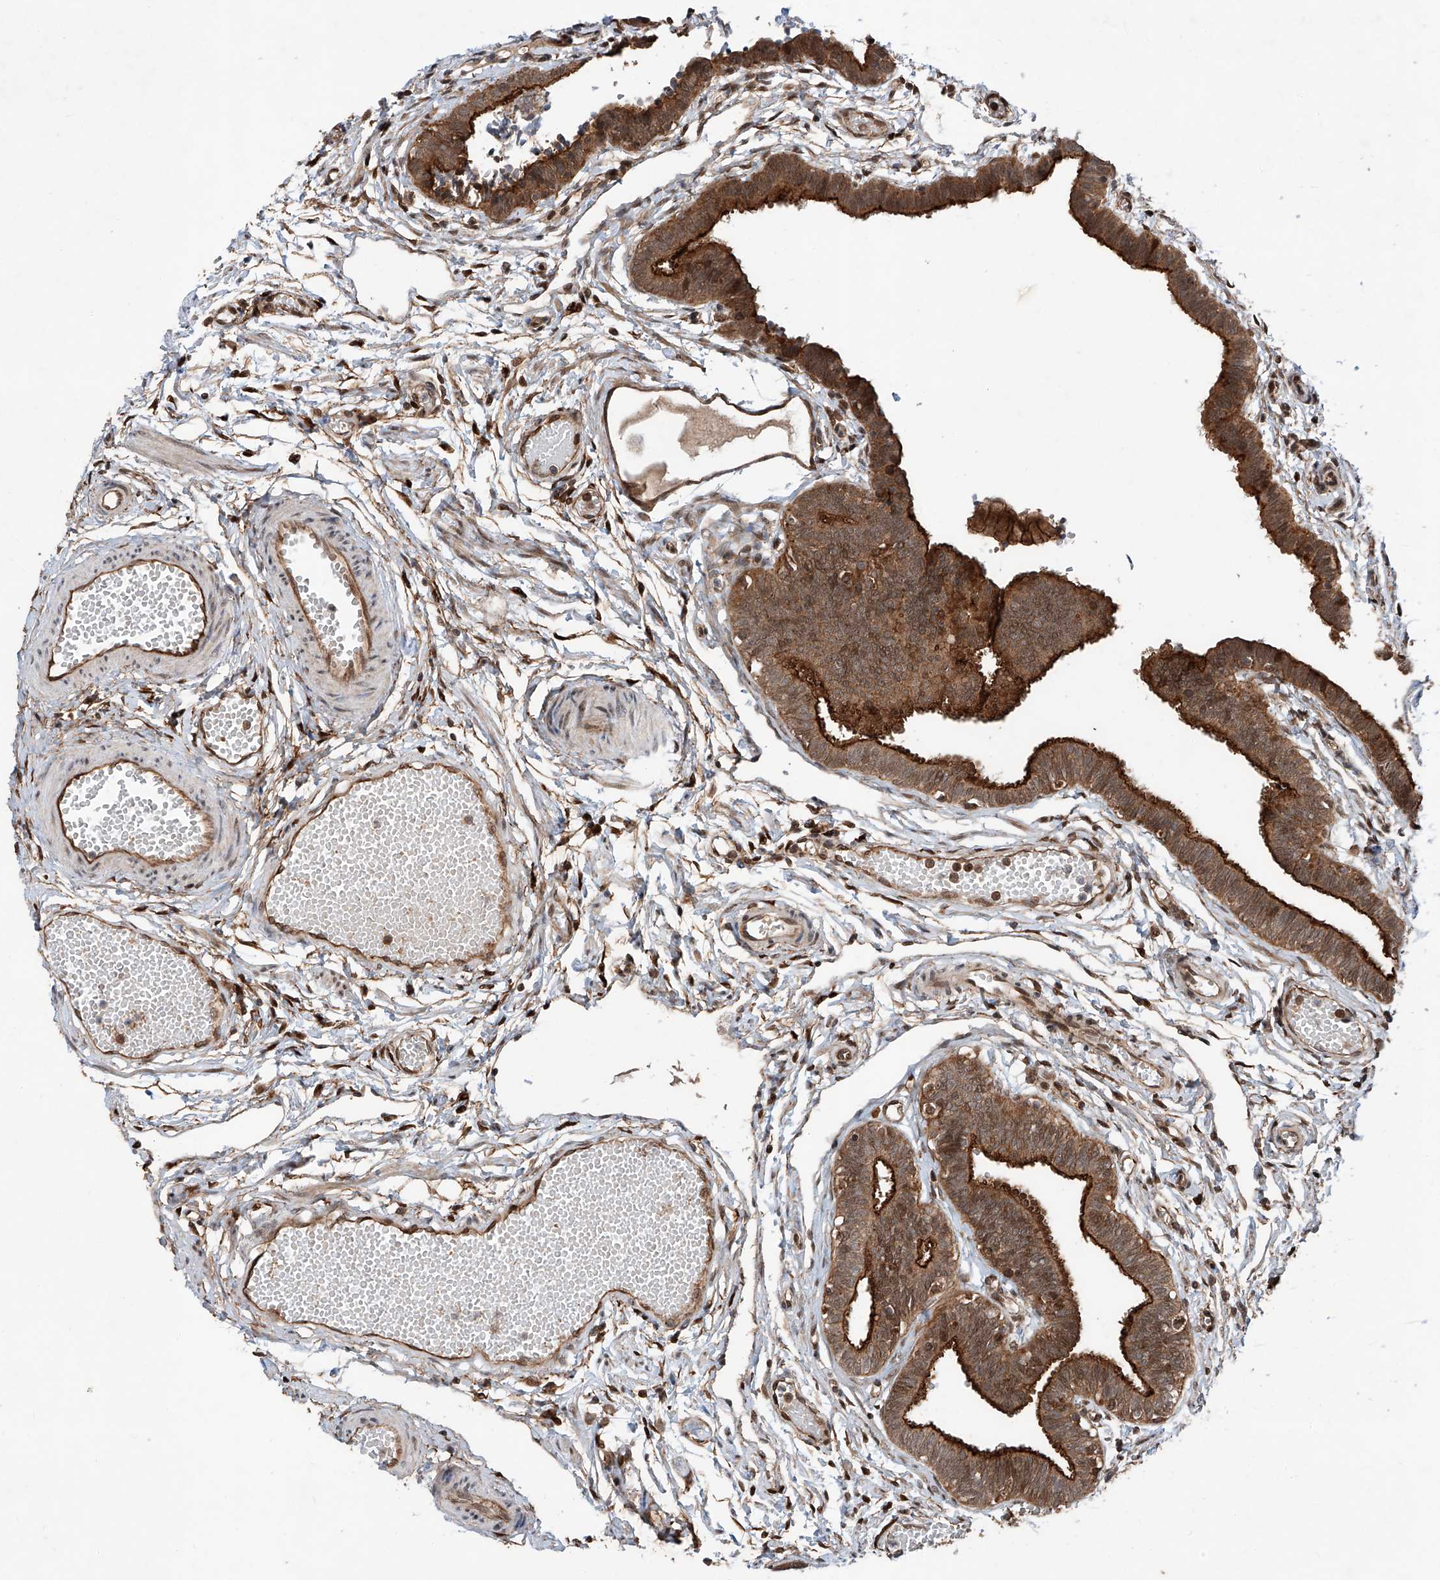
{"staining": {"intensity": "strong", "quantity": "25%-75%", "location": "cytoplasmic/membranous,nuclear"}, "tissue": "fallopian tube", "cell_type": "Glandular cells", "image_type": "normal", "snomed": [{"axis": "morphology", "description": "Normal tissue, NOS"}, {"axis": "topography", "description": "Fallopian tube"}, {"axis": "topography", "description": "Ovary"}], "caption": "High-power microscopy captured an immunohistochemistry image of unremarkable fallopian tube, revealing strong cytoplasmic/membranous,nuclear staining in approximately 25%-75% of glandular cells.", "gene": "ZFP28", "patient": {"sex": "female", "age": 23}}